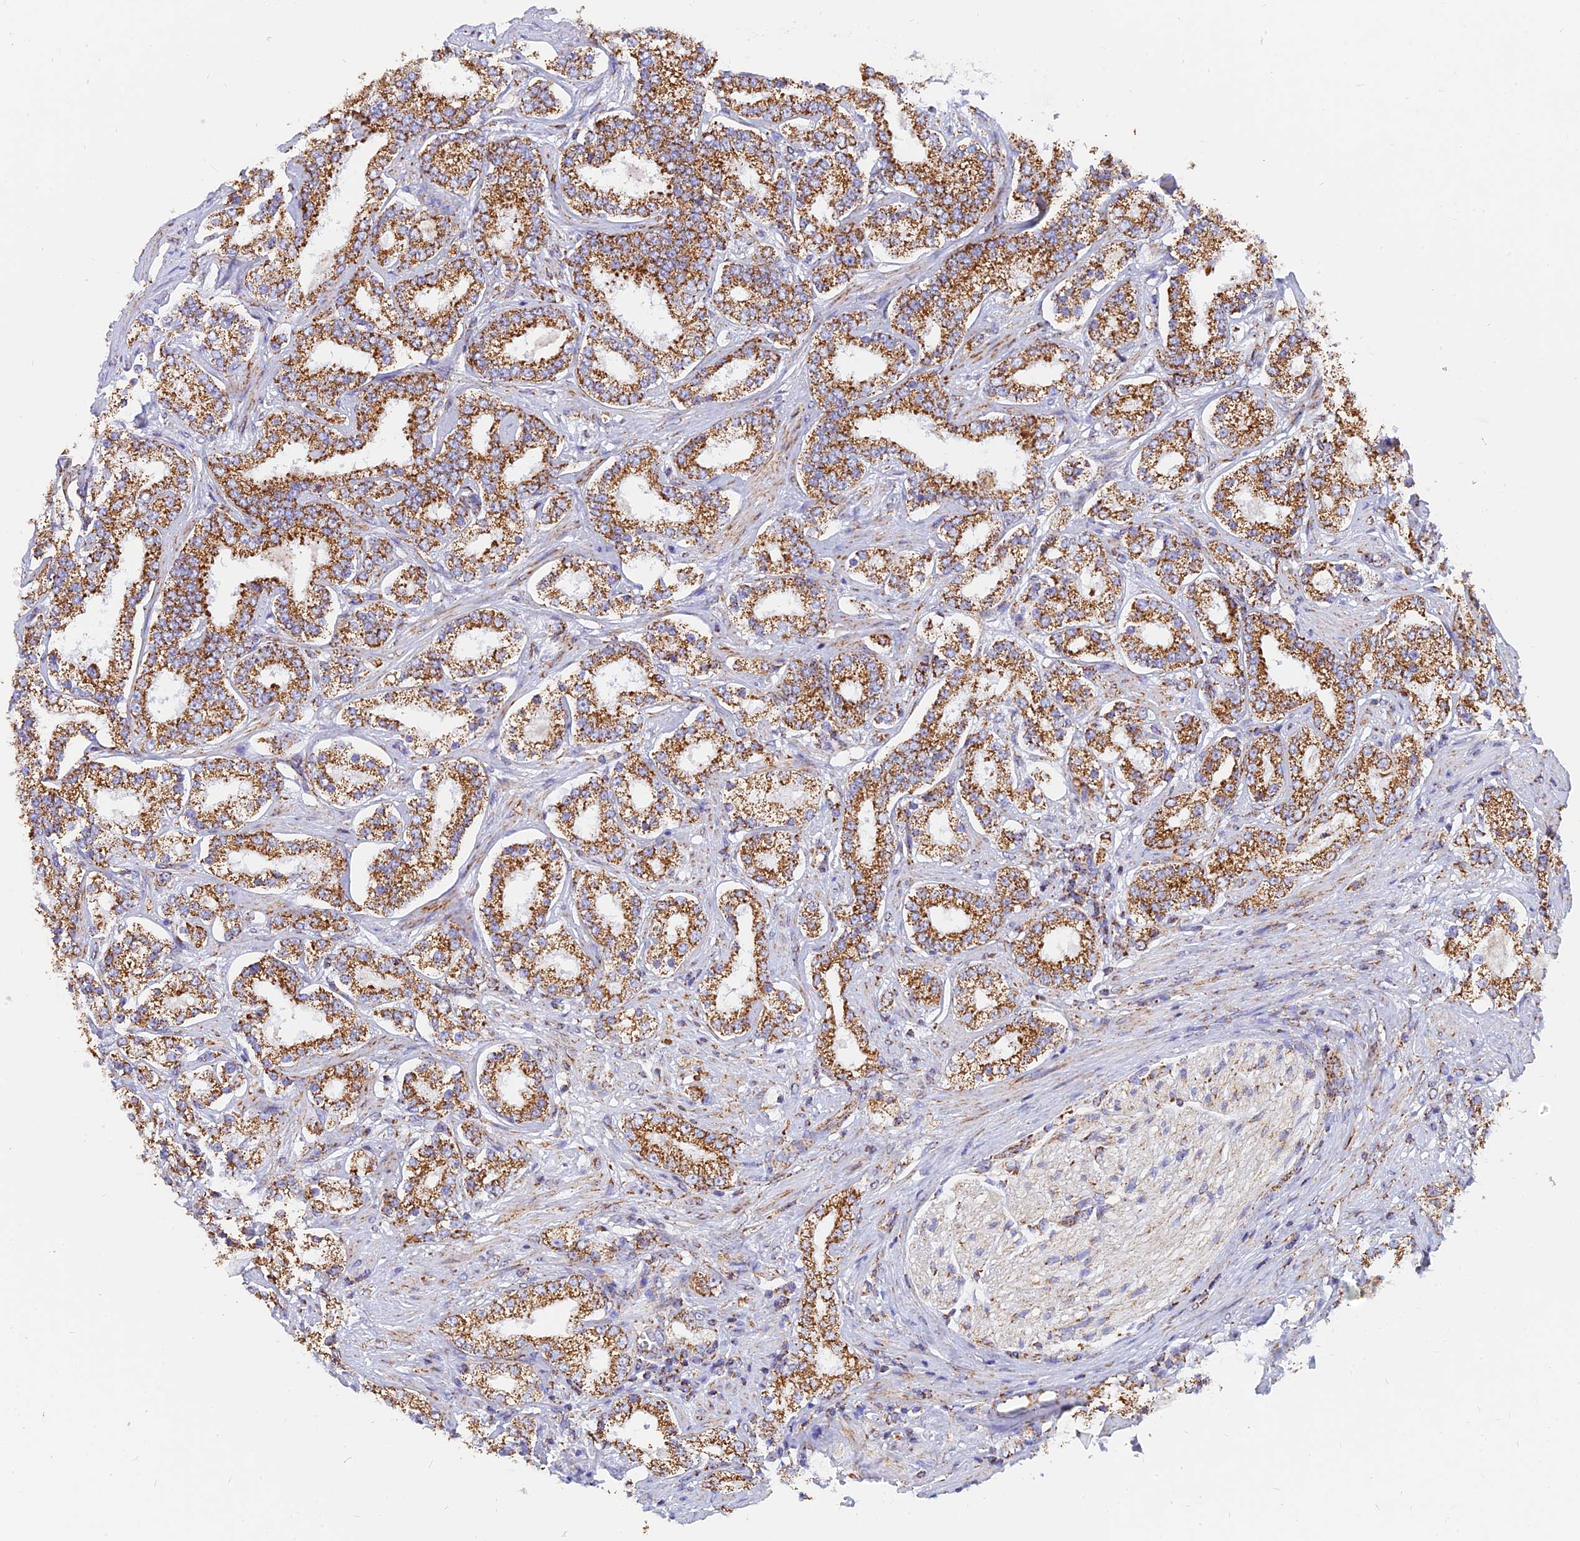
{"staining": {"intensity": "strong", "quantity": ">75%", "location": "cytoplasmic/membranous"}, "tissue": "prostate cancer", "cell_type": "Tumor cells", "image_type": "cancer", "snomed": [{"axis": "morphology", "description": "Normal tissue, NOS"}, {"axis": "morphology", "description": "Adenocarcinoma, High grade"}, {"axis": "topography", "description": "Prostate"}], "caption": "DAB immunohistochemical staining of human prostate adenocarcinoma (high-grade) displays strong cytoplasmic/membranous protein positivity in about >75% of tumor cells.", "gene": "NDUFB6", "patient": {"sex": "male", "age": 83}}